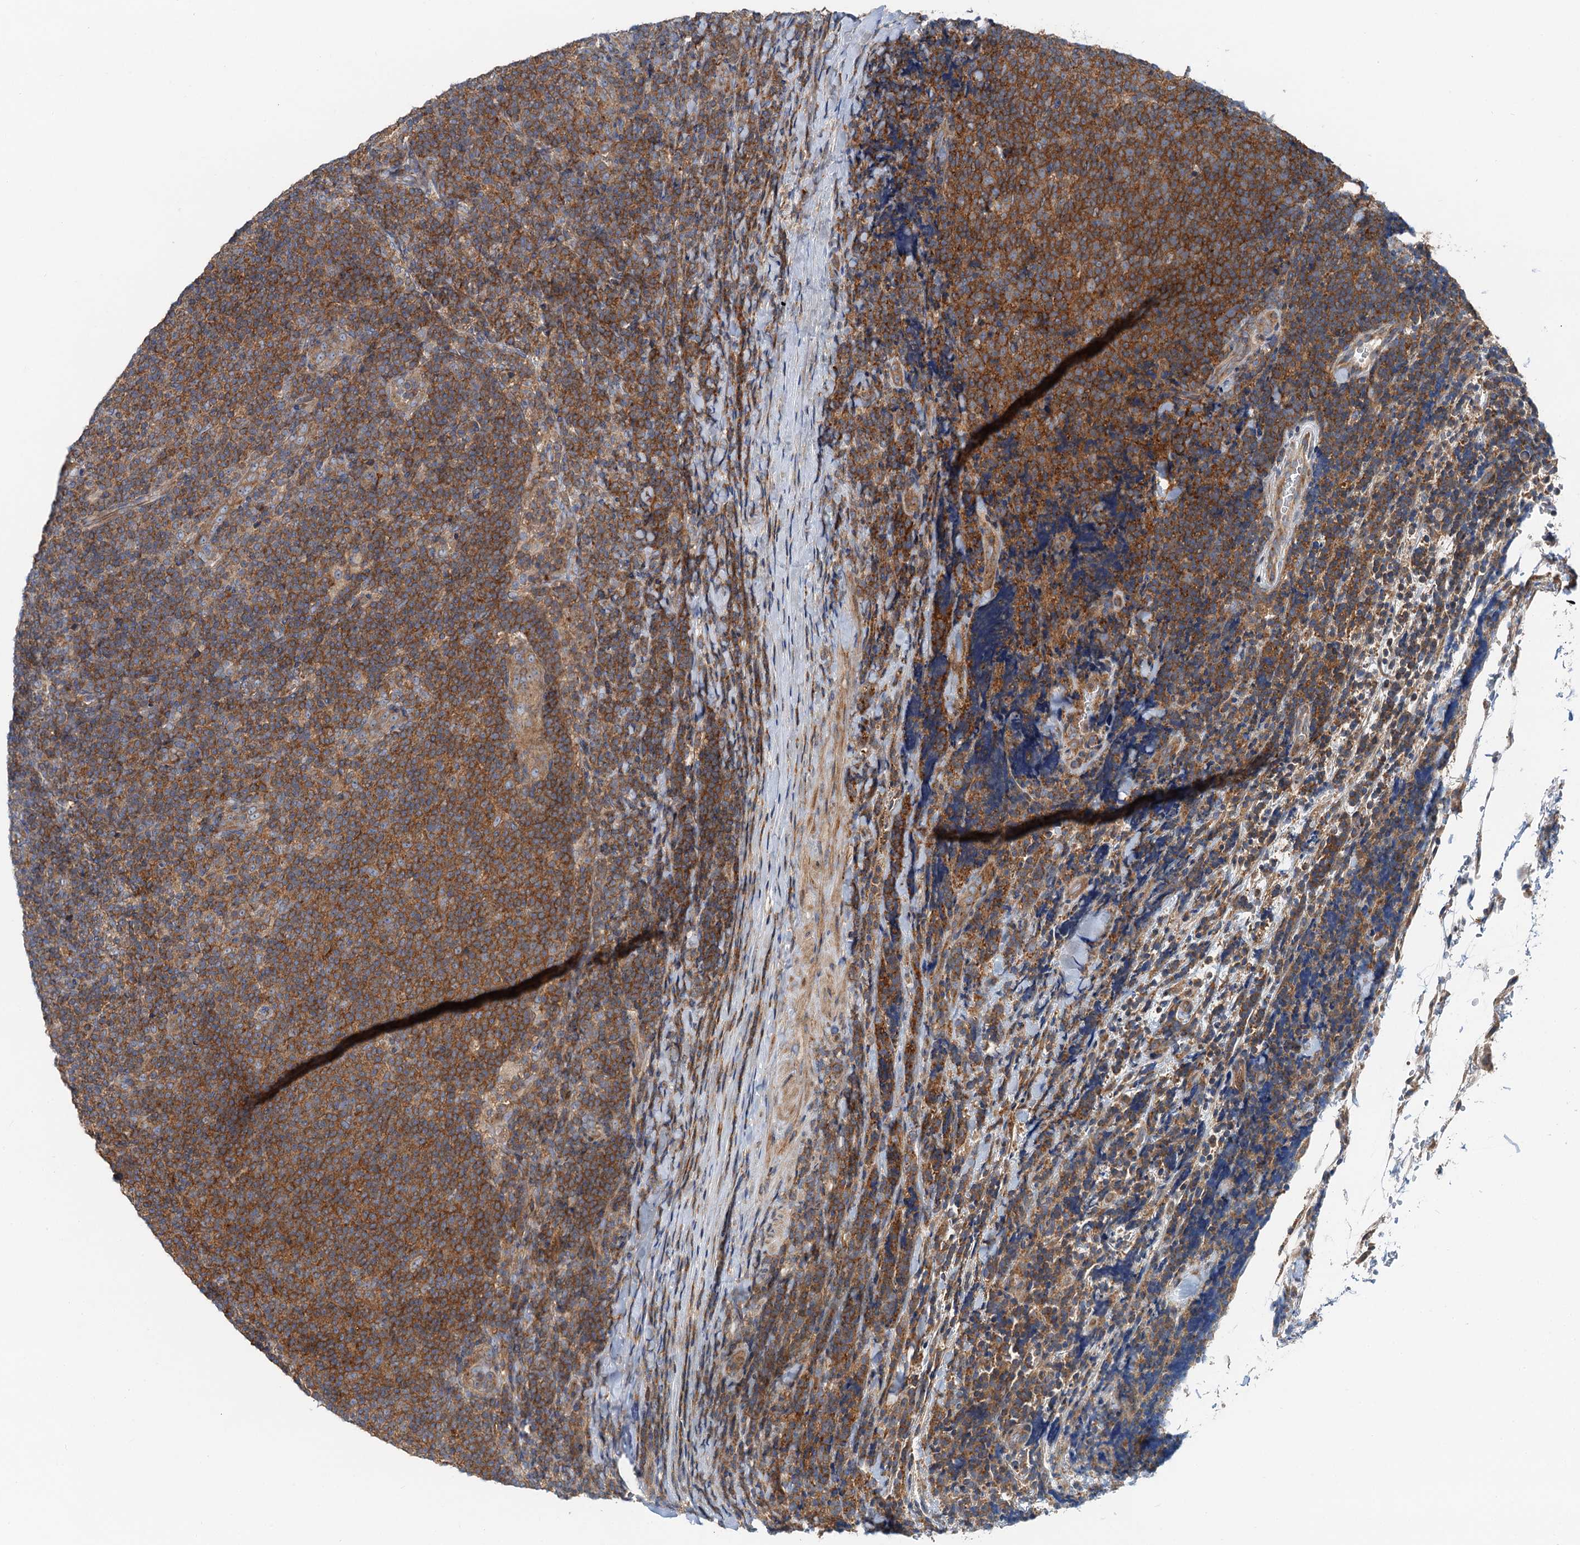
{"staining": {"intensity": "moderate", "quantity": ">75%", "location": "cytoplasmic/membranous"}, "tissue": "lymphoma", "cell_type": "Tumor cells", "image_type": "cancer", "snomed": [{"axis": "morphology", "description": "Malignant lymphoma, non-Hodgkin's type, Low grade"}, {"axis": "topography", "description": "Lymph node"}], "caption": "A photomicrograph of low-grade malignant lymphoma, non-Hodgkin's type stained for a protein demonstrates moderate cytoplasmic/membranous brown staining in tumor cells.", "gene": "ANKRD26", "patient": {"sex": "male", "age": 66}}